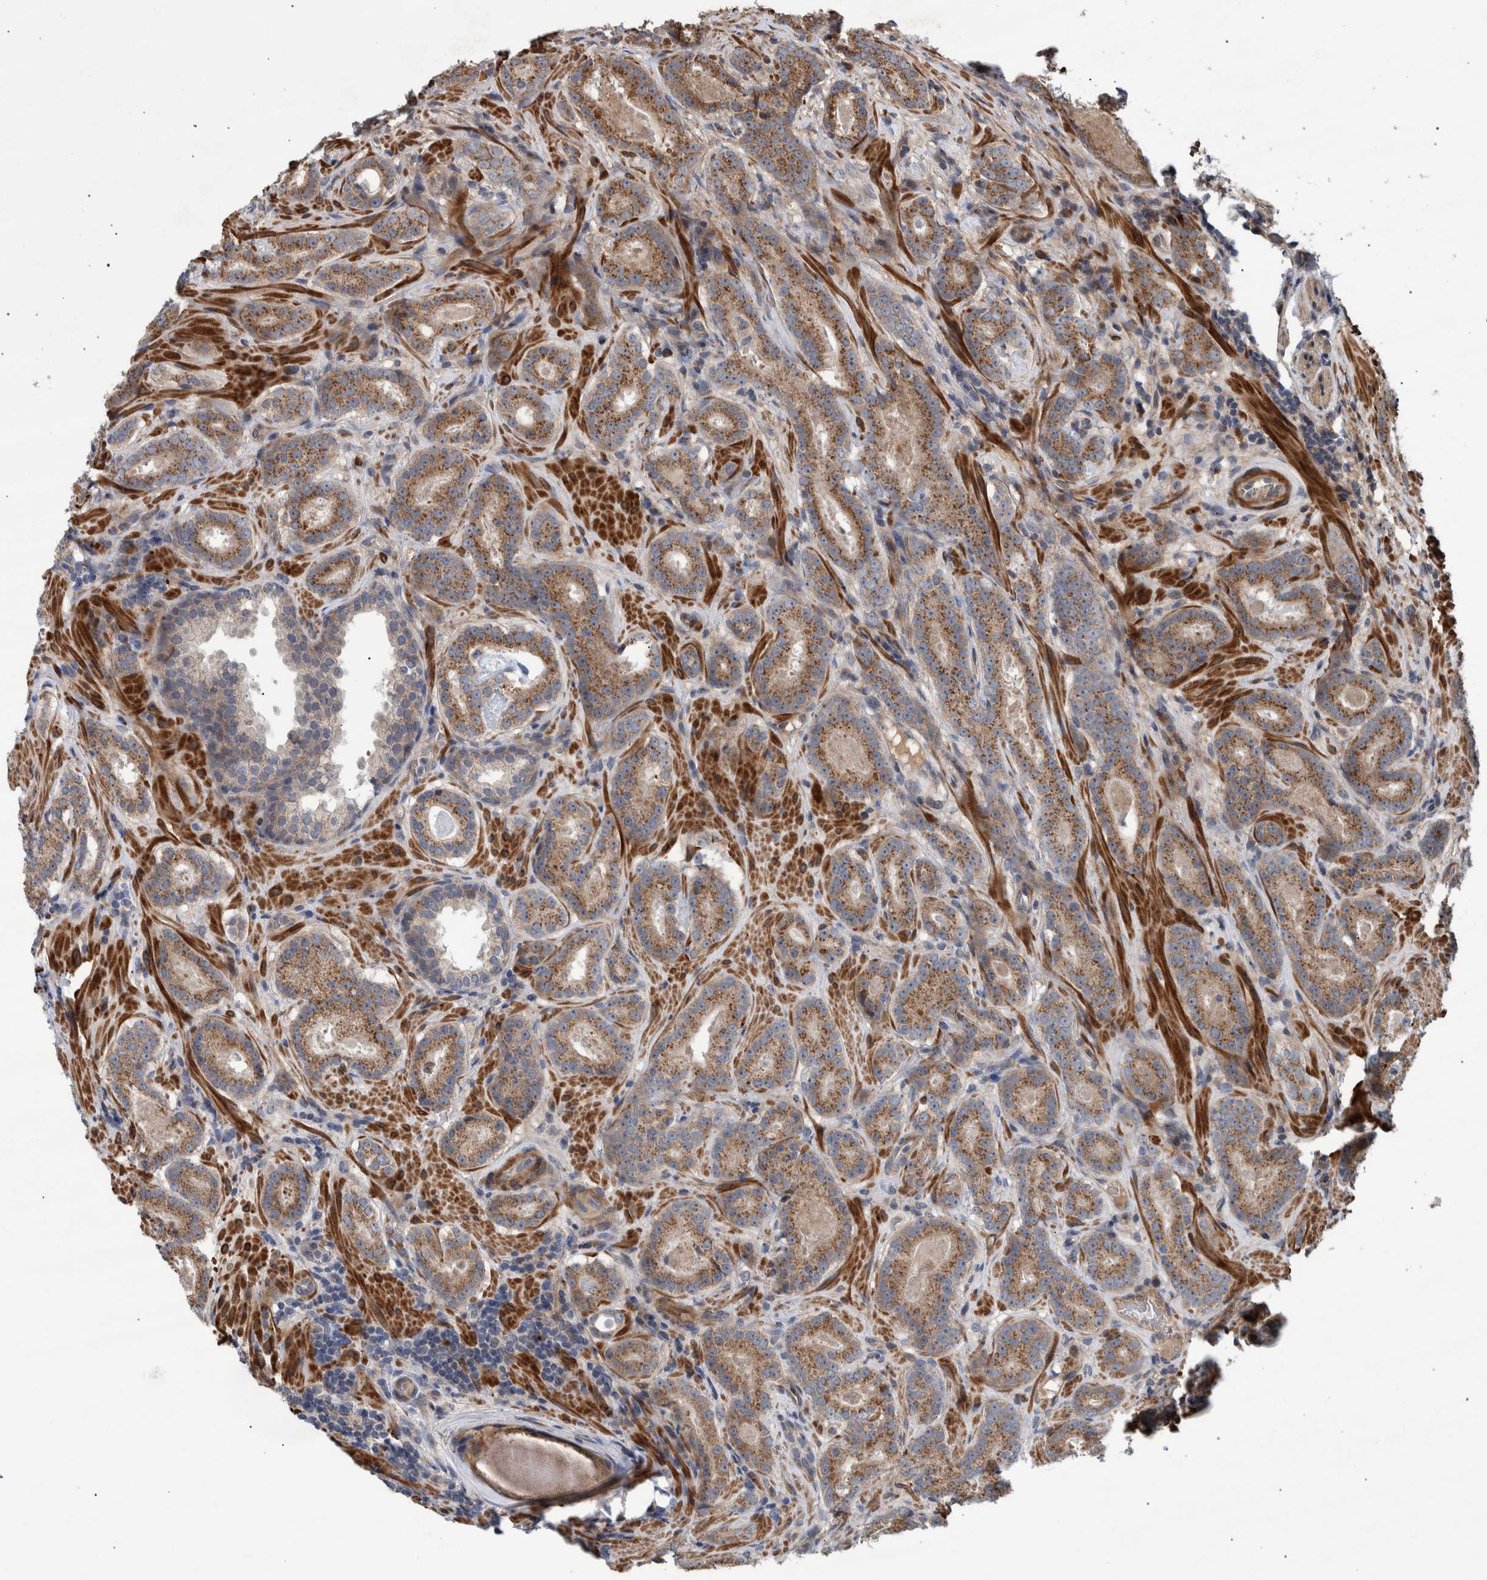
{"staining": {"intensity": "moderate", "quantity": ">75%", "location": "cytoplasmic/membranous"}, "tissue": "prostate cancer", "cell_type": "Tumor cells", "image_type": "cancer", "snomed": [{"axis": "morphology", "description": "Adenocarcinoma, Low grade"}, {"axis": "topography", "description": "Prostate"}], "caption": "Human prostate cancer stained for a protein (brown) reveals moderate cytoplasmic/membranous positive expression in approximately >75% of tumor cells.", "gene": "B3GNTL1", "patient": {"sex": "male", "age": 69}}